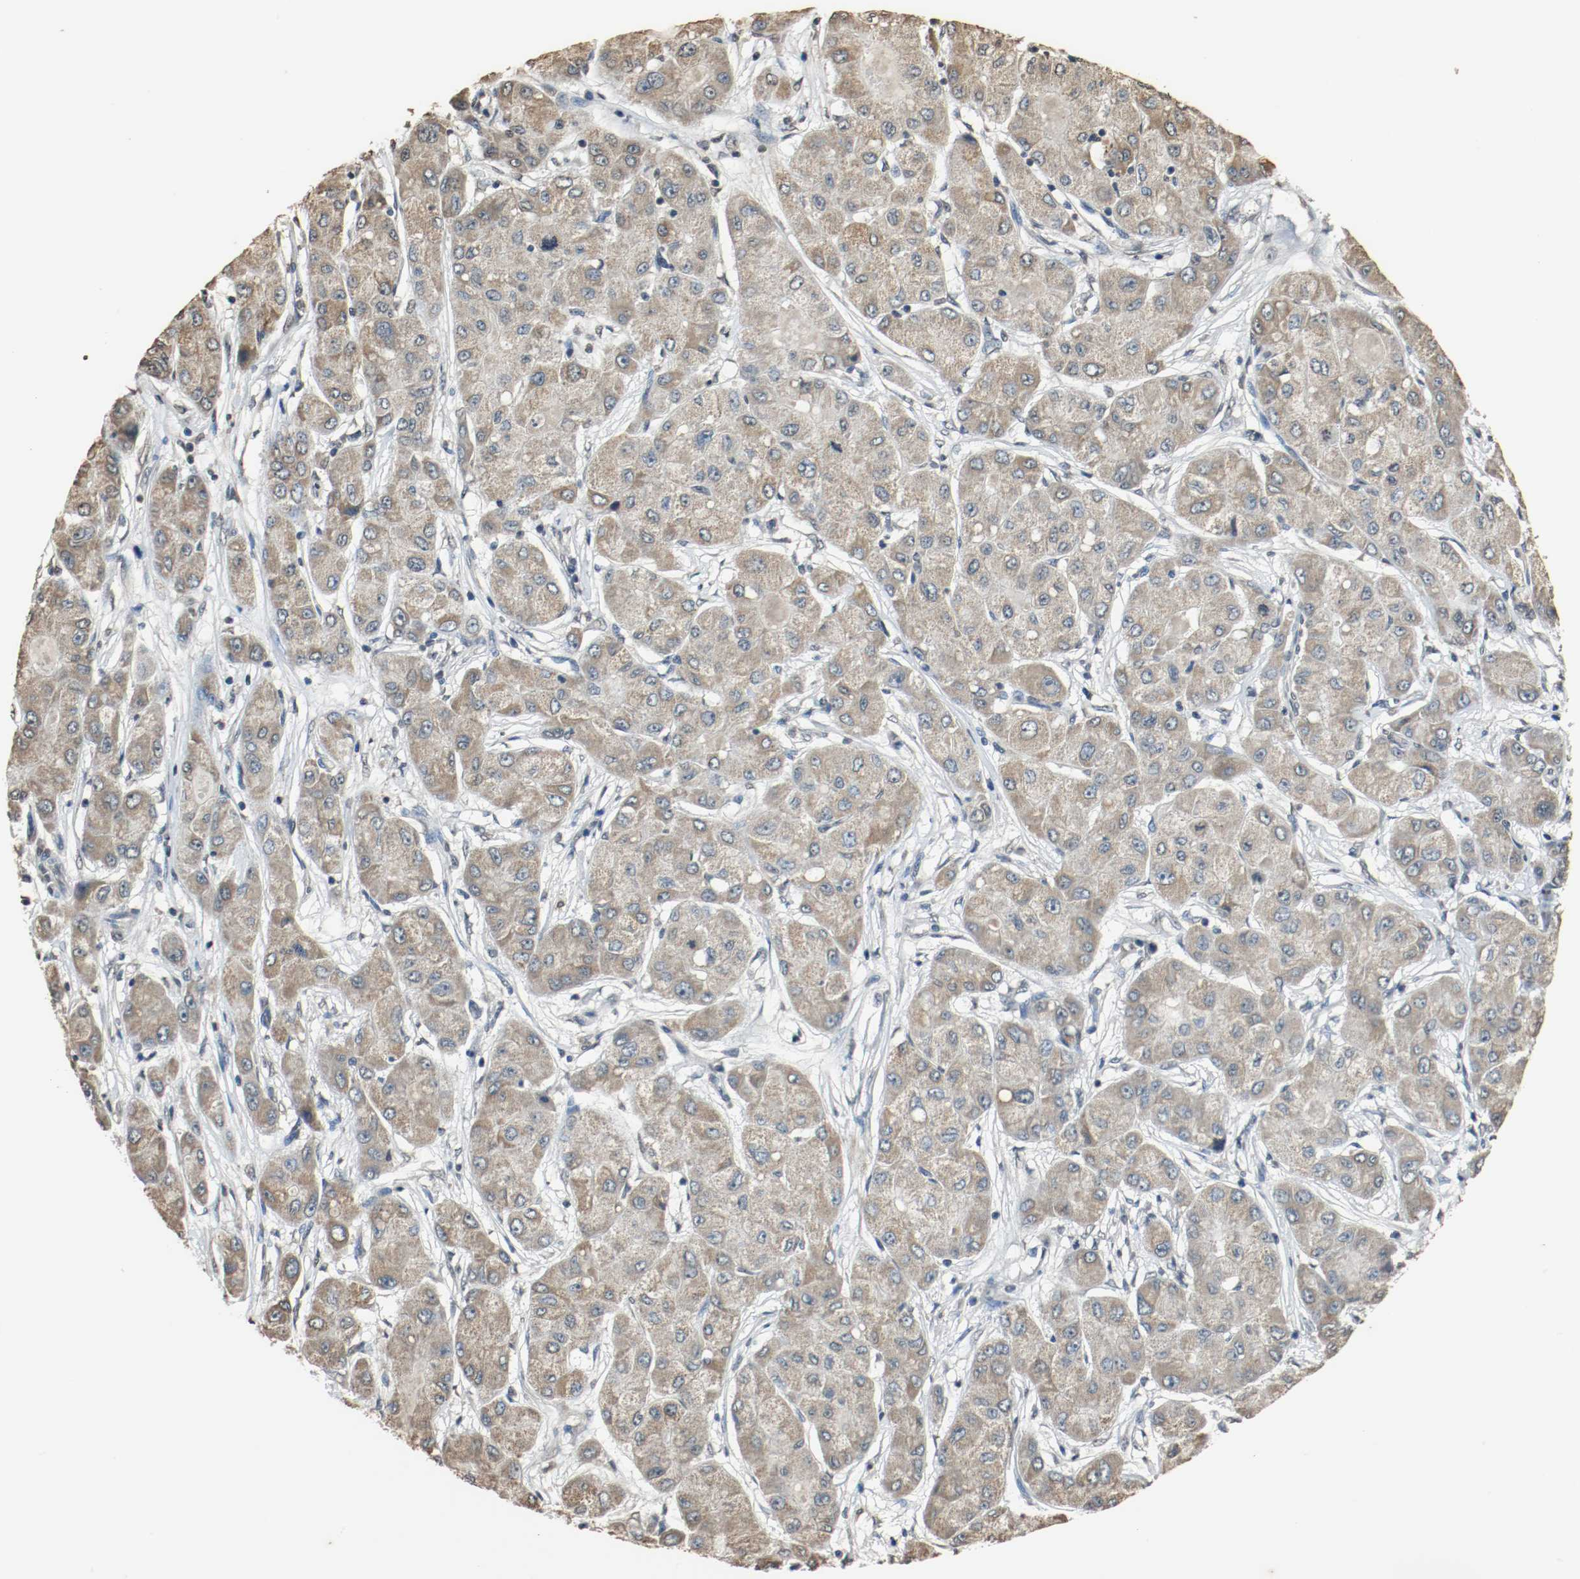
{"staining": {"intensity": "moderate", "quantity": ">75%", "location": "cytoplasmic/membranous"}, "tissue": "liver cancer", "cell_type": "Tumor cells", "image_type": "cancer", "snomed": [{"axis": "morphology", "description": "Carcinoma, Hepatocellular, NOS"}, {"axis": "topography", "description": "Liver"}], "caption": "About >75% of tumor cells in hepatocellular carcinoma (liver) demonstrate moderate cytoplasmic/membranous protein expression as visualized by brown immunohistochemical staining.", "gene": "RTN4", "patient": {"sex": "male", "age": 80}}